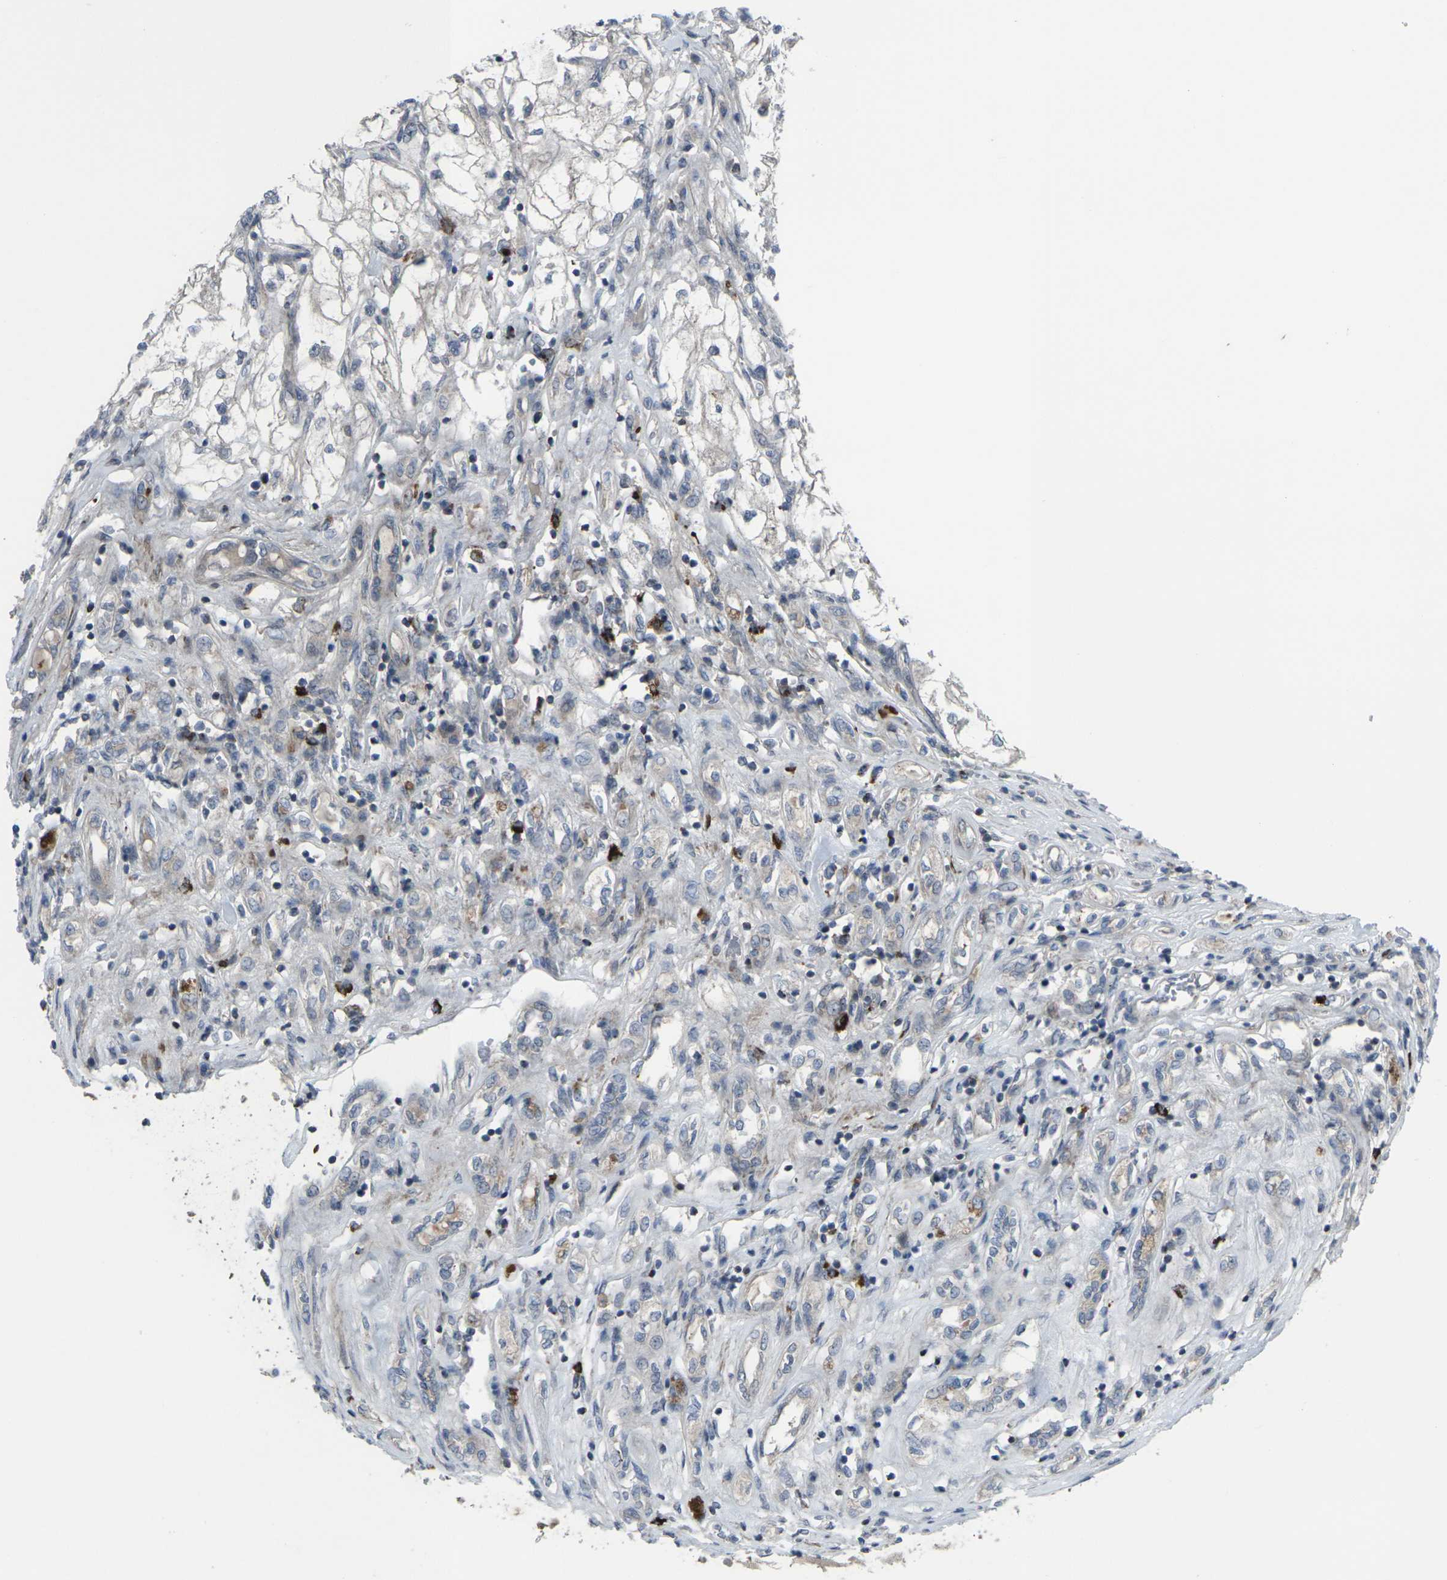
{"staining": {"intensity": "negative", "quantity": "none", "location": "none"}, "tissue": "renal cancer", "cell_type": "Tumor cells", "image_type": "cancer", "snomed": [{"axis": "morphology", "description": "Adenocarcinoma, NOS"}, {"axis": "topography", "description": "Kidney"}], "caption": "Immunohistochemistry (IHC) histopathology image of human adenocarcinoma (renal) stained for a protein (brown), which reveals no staining in tumor cells.", "gene": "CCR10", "patient": {"sex": "female", "age": 70}}